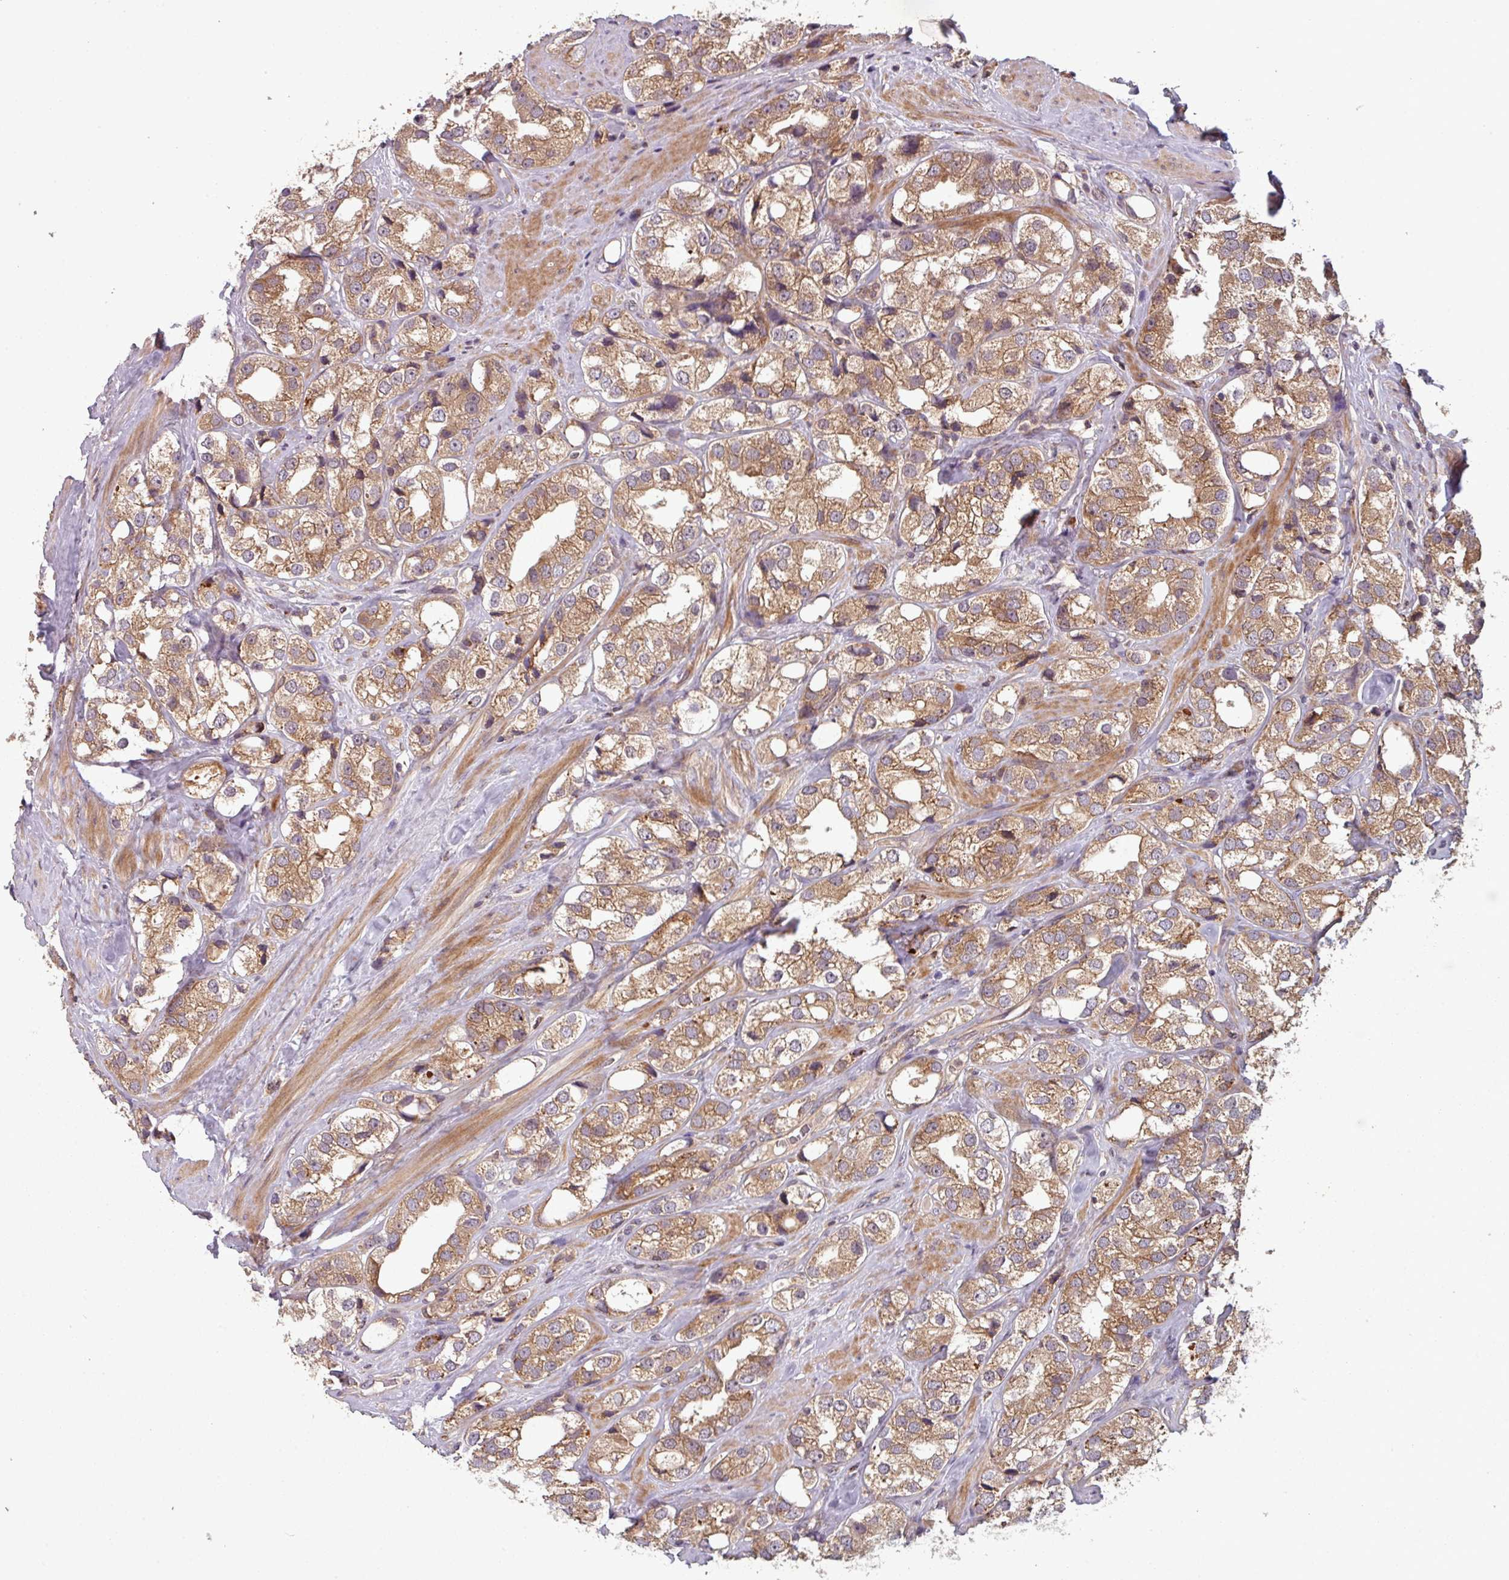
{"staining": {"intensity": "moderate", "quantity": ">75%", "location": "cytoplasmic/membranous"}, "tissue": "prostate cancer", "cell_type": "Tumor cells", "image_type": "cancer", "snomed": [{"axis": "morphology", "description": "Adenocarcinoma, NOS"}, {"axis": "topography", "description": "Prostate"}], "caption": "IHC histopathology image of neoplastic tissue: prostate adenocarcinoma stained using immunohistochemistry reveals medium levels of moderate protein expression localized specifically in the cytoplasmic/membranous of tumor cells, appearing as a cytoplasmic/membranous brown color.", "gene": "GSKIP", "patient": {"sex": "male", "age": 79}}